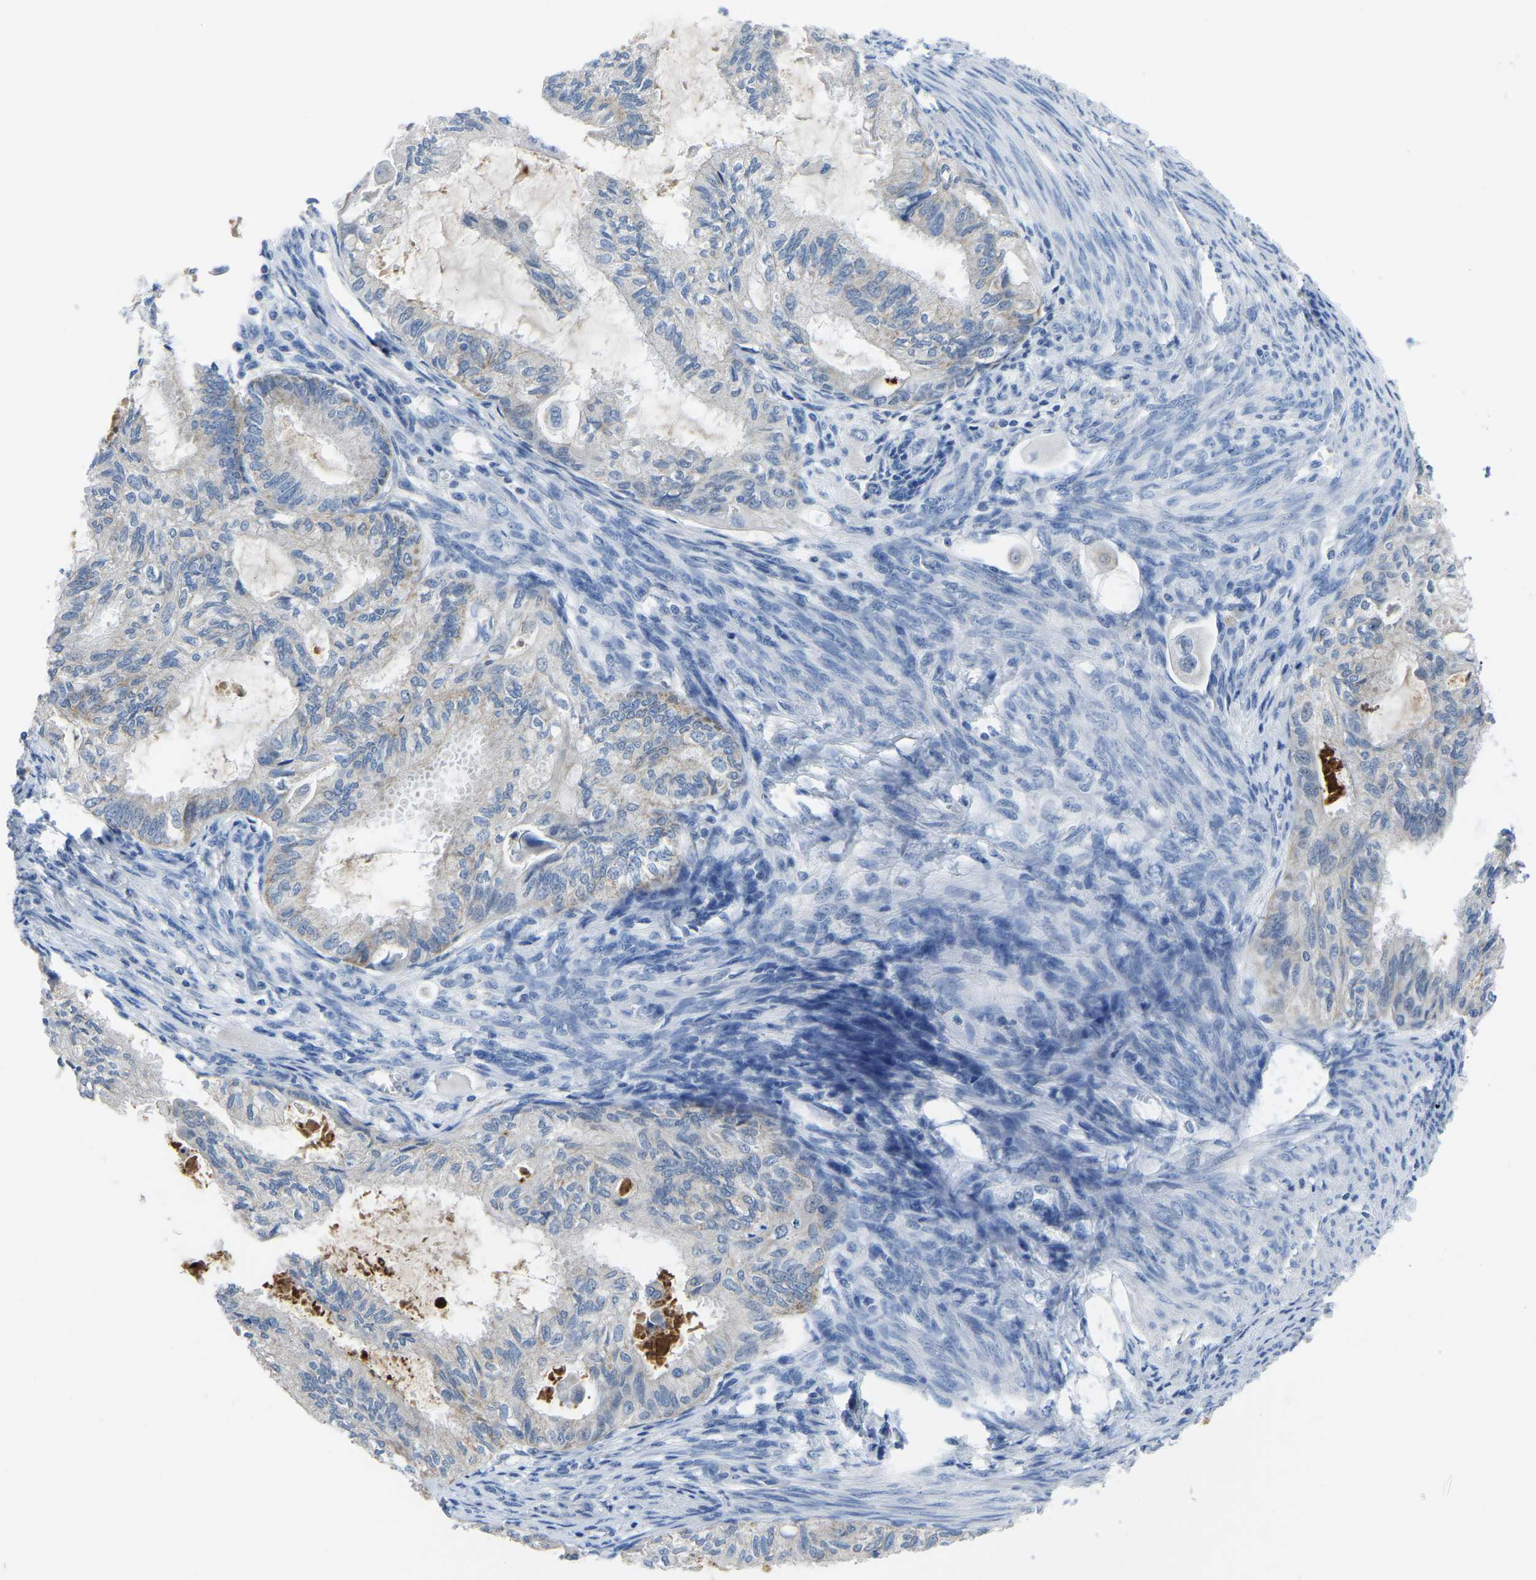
{"staining": {"intensity": "negative", "quantity": "none", "location": "none"}, "tissue": "cervical cancer", "cell_type": "Tumor cells", "image_type": "cancer", "snomed": [{"axis": "morphology", "description": "Normal tissue, NOS"}, {"axis": "morphology", "description": "Adenocarcinoma, NOS"}, {"axis": "topography", "description": "Cervix"}, {"axis": "topography", "description": "Endometrium"}], "caption": "Tumor cells show no significant protein expression in cervical cancer (adenocarcinoma).", "gene": "ETFA", "patient": {"sex": "female", "age": 86}}